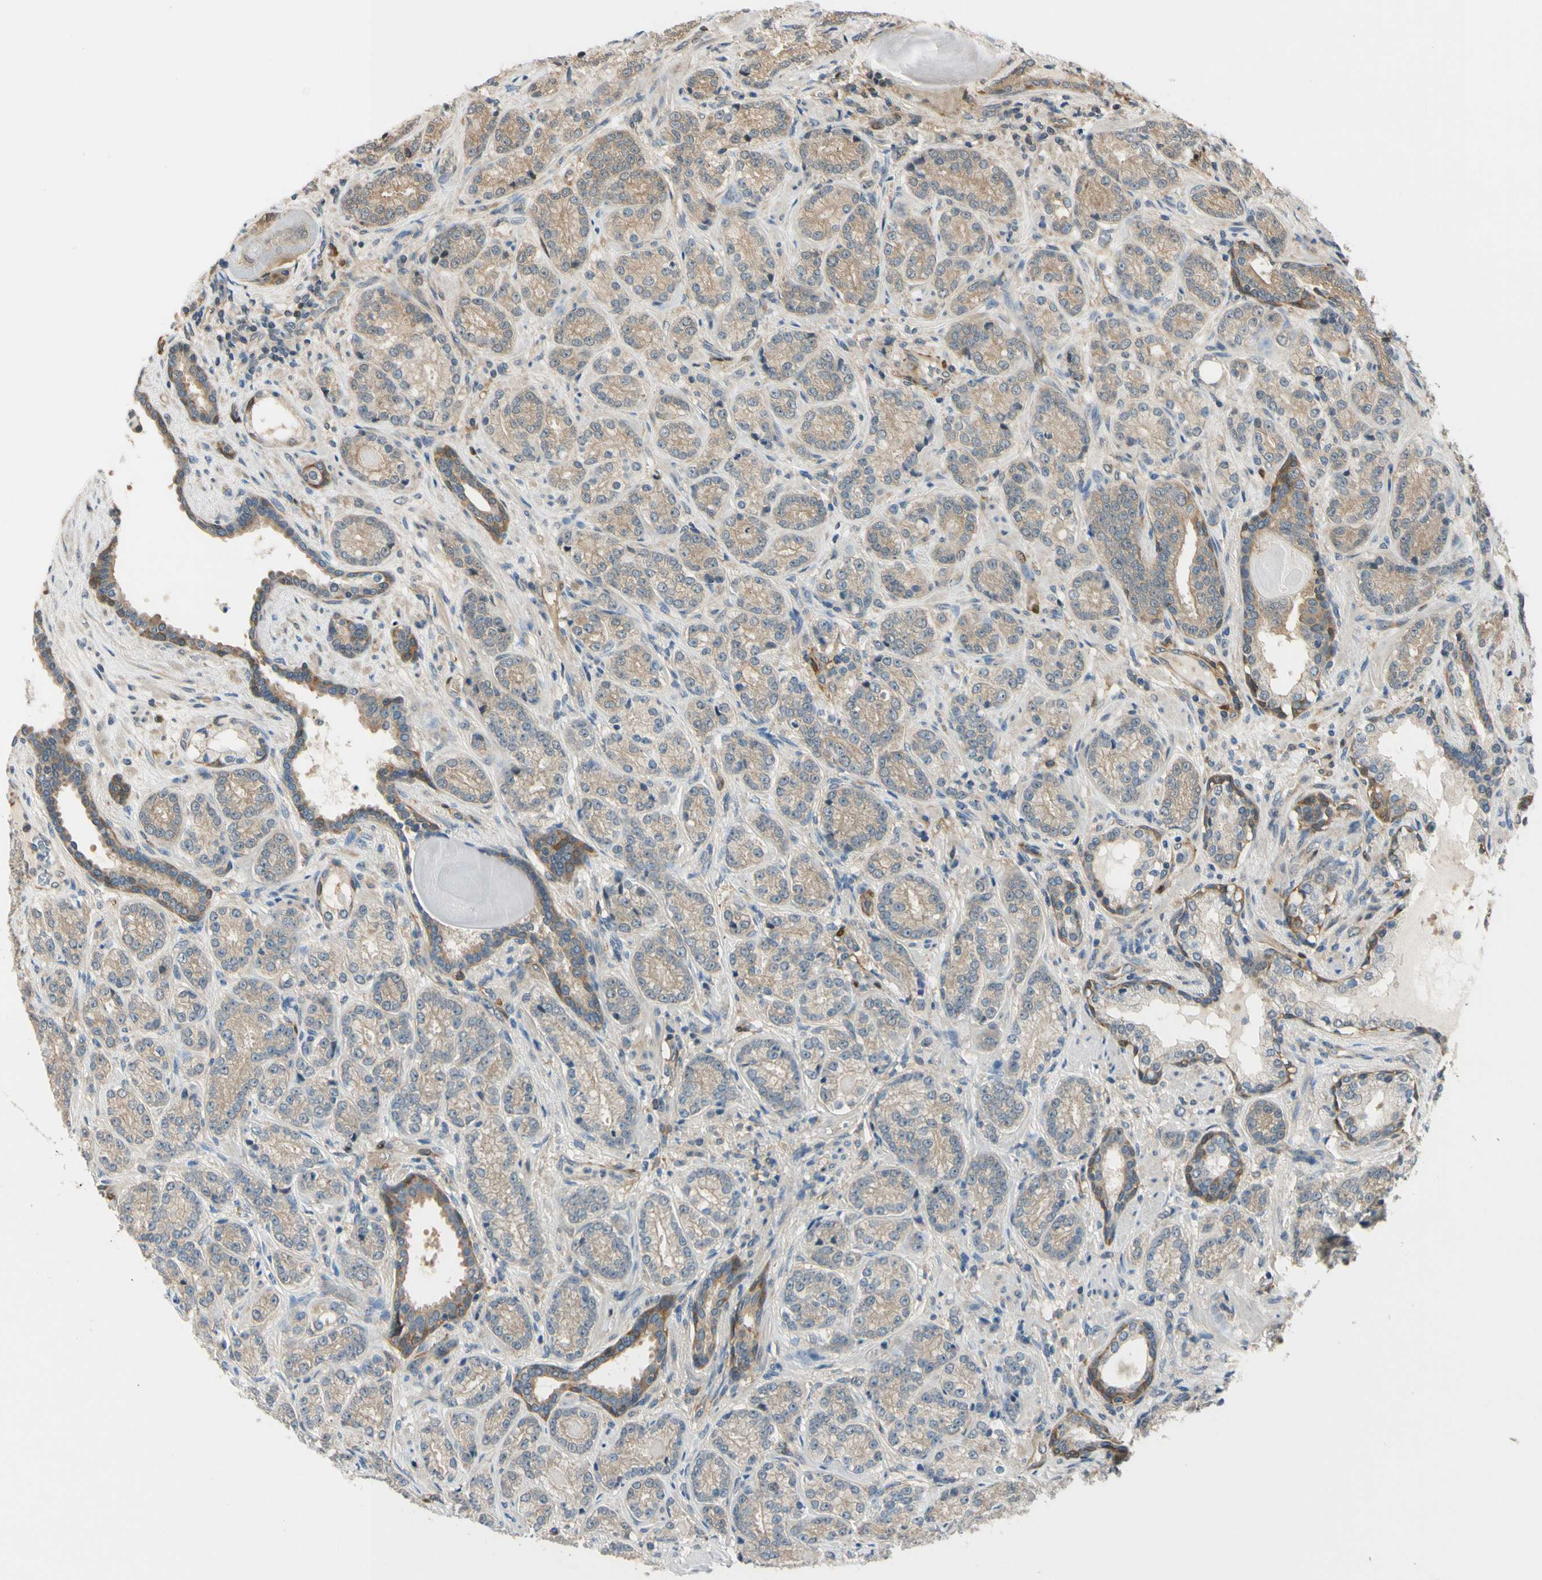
{"staining": {"intensity": "weak", "quantity": ">75%", "location": "cytoplasmic/membranous"}, "tissue": "prostate cancer", "cell_type": "Tumor cells", "image_type": "cancer", "snomed": [{"axis": "morphology", "description": "Adenocarcinoma, High grade"}, {"axis": "topography", "description": "Prostate"}], "caption": "Immunohistochemical staining of human prostate cancer (adenocarcinoma (high-grade)) displays low levels of weak cytoplasmic/membranous expression in approximately >75% of tumor cells.", "gene": "RASGRF1", "patient": {"sex": "male", "age": 61}}